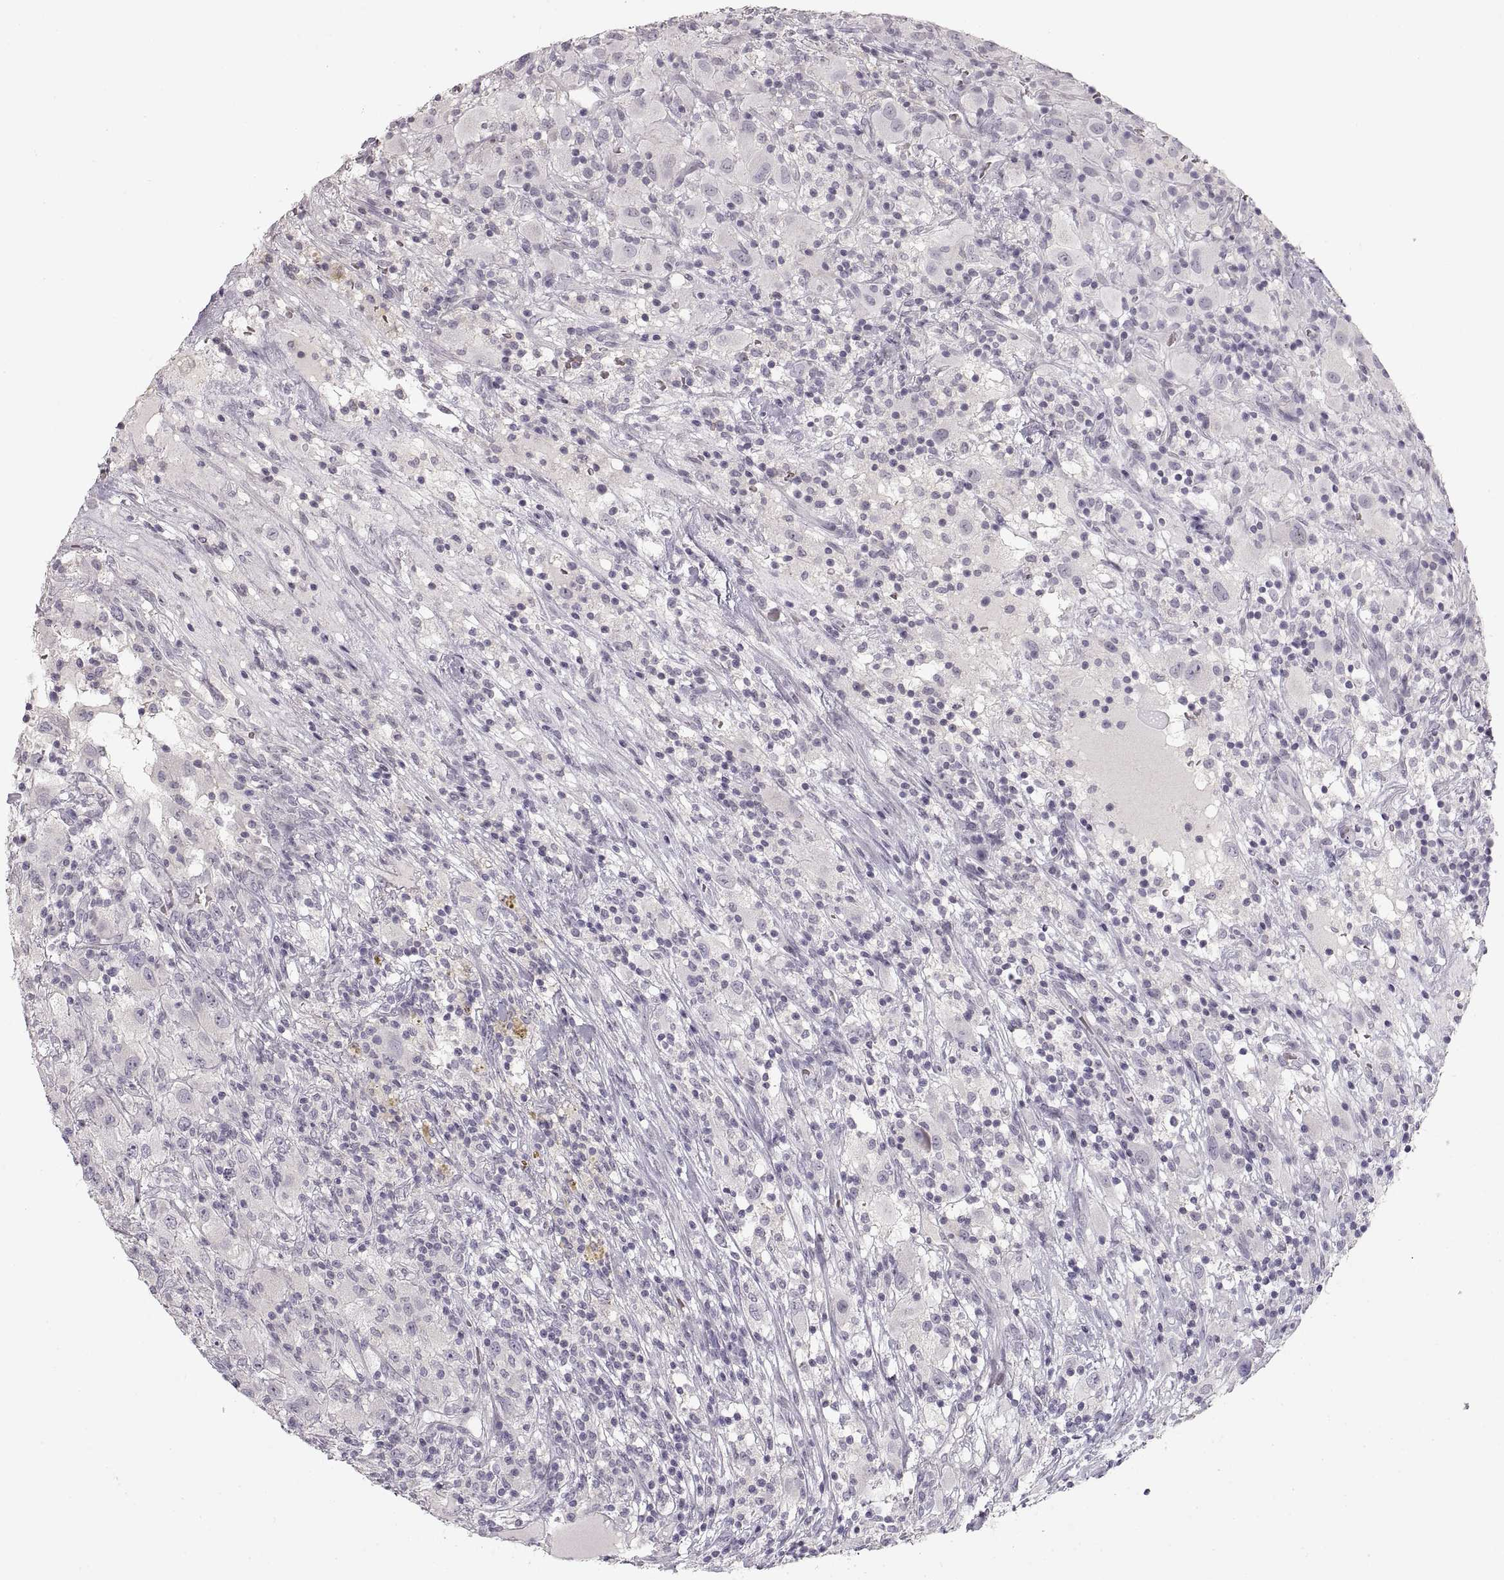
{"staining": {"intensity": "negative", "quantity": "none", "location": "none"}, "tissue": "renal cancer", "cell_type": "Tumor cells", "image_type": "cancer", "snomed": [{"axis": "morphology", "description": "Adenocarcinoma, NOS"}, {"axis": "topography", "description": "Kidney"}], "caption": "A histopathology image of human renal adenocarcinoma is negative for staining in tumor cells.", "gene": "PCSK2", "patient": {"sex": "female", "age": 67}}